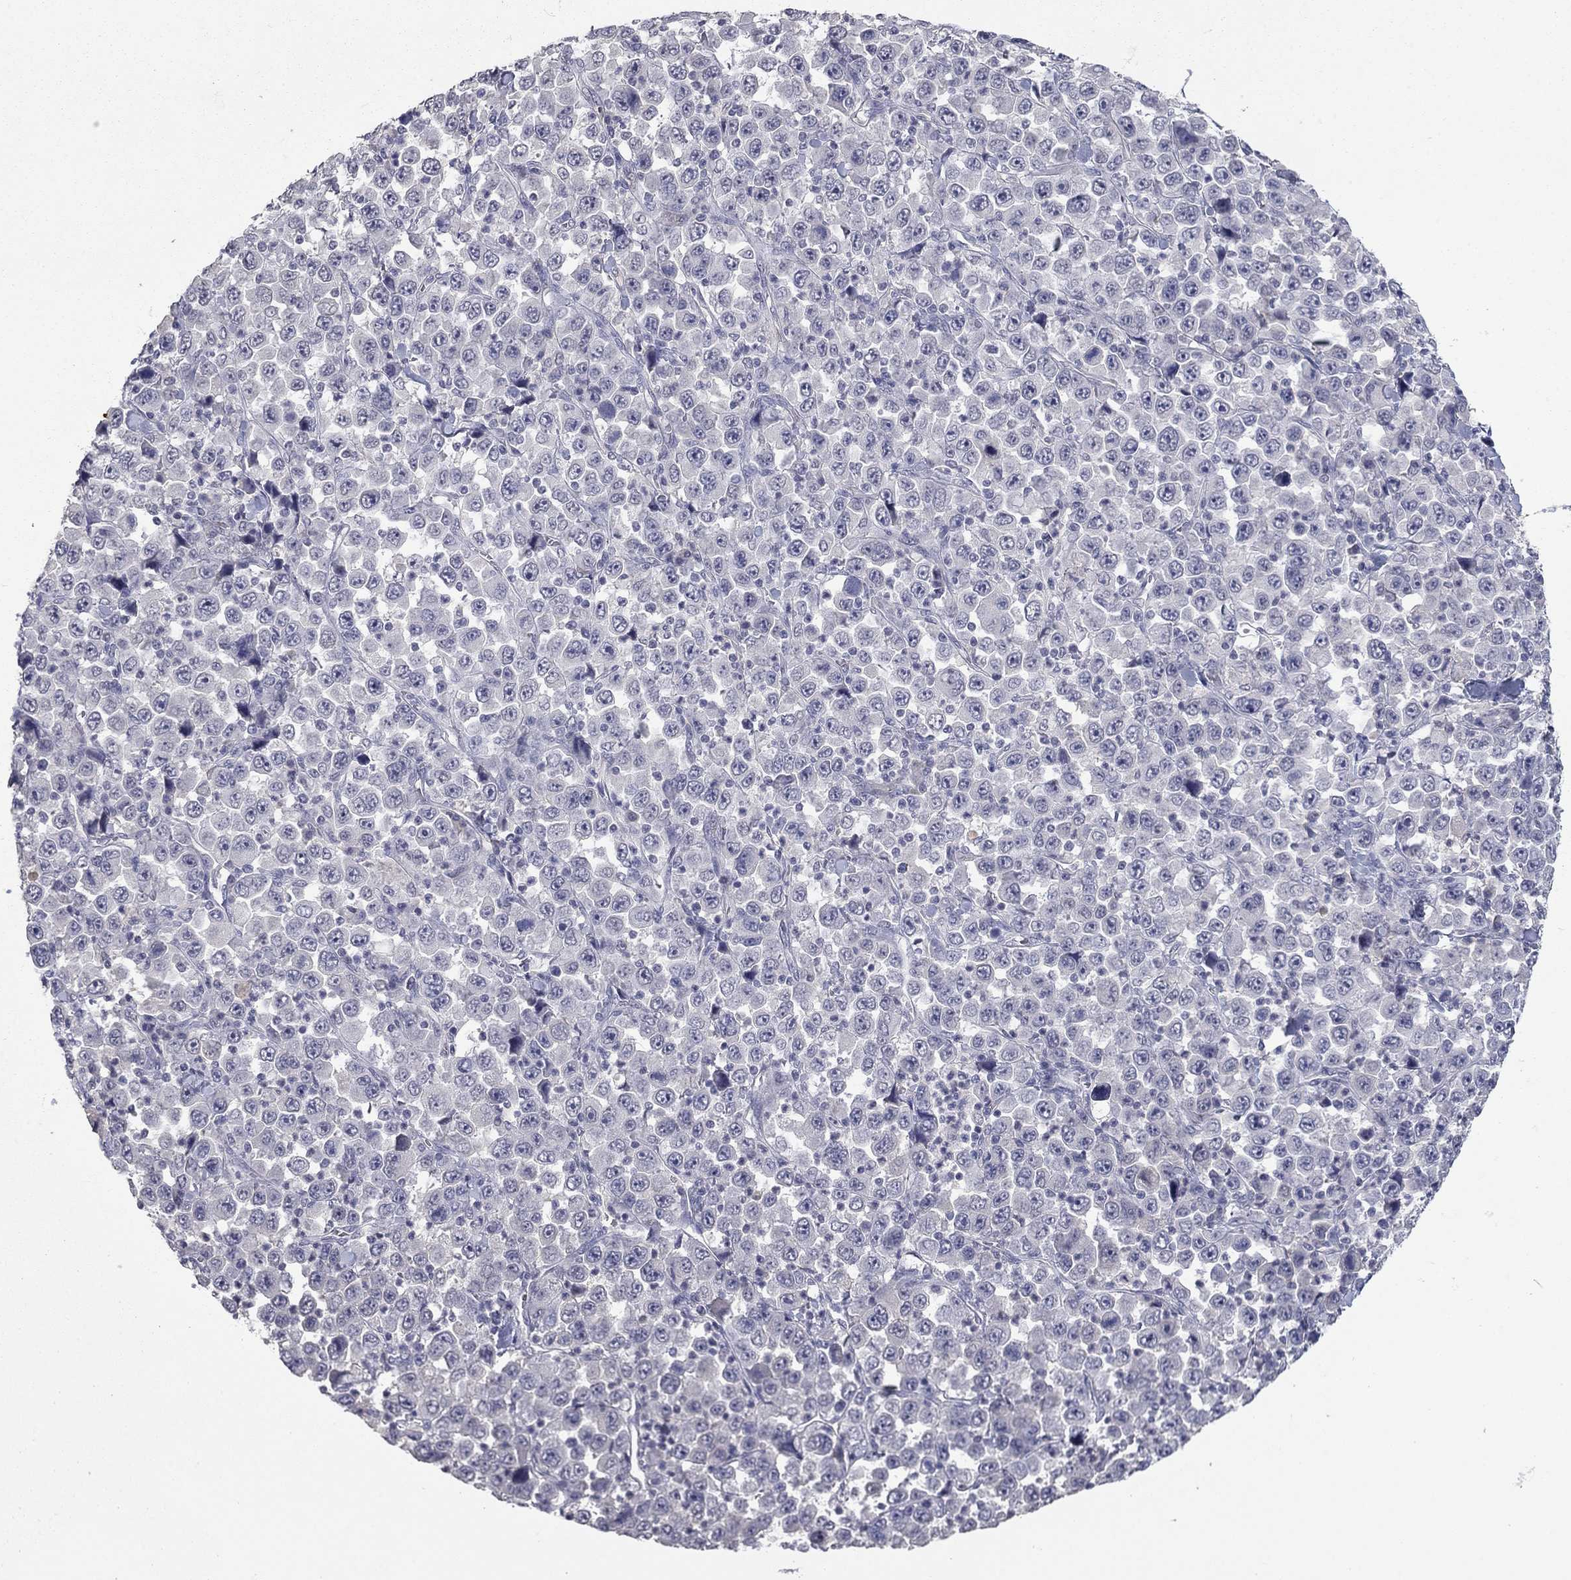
{"staining": {"intensity": "negative", "quantity": "none", "location": "none"}, "tissue": "stomach cancer", "cell_type": "Tumor cells", "image_type": "cancer", "snomed": [{"axis": "morphology", "description": "Normal tissue, NOS"}, {"axis": "morphology", "description": "Adenocarcinoma, NOS"}, {"axis": "topography", "description": "Stomach, upper"}, {"axis": "topography", "description": "Stomach"}], "caption": "A high-resolution image shows immunohistochemistry (IHC) staining of stomach cancer, which reveals no significant positivity in tumor cells.", "gene": "IP6K3", "patient": {"sex": "male", "age": 59}}